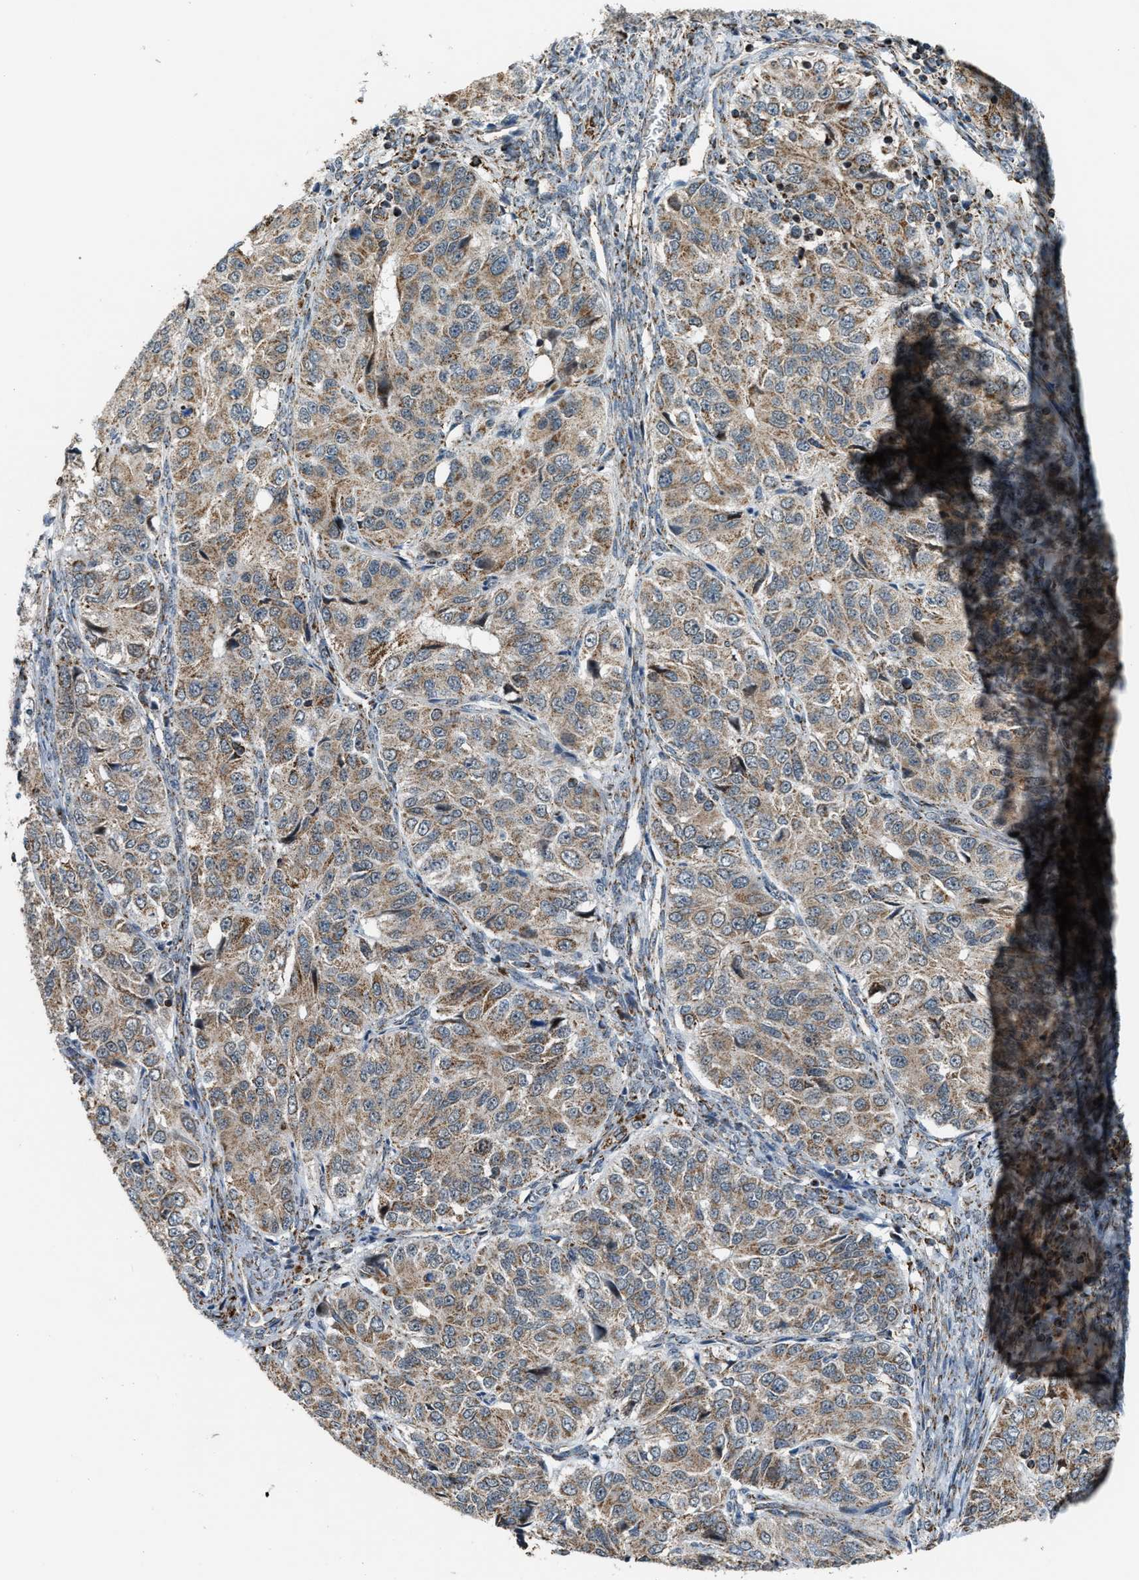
{"staining": {"intensity": "weak", "quantity": ">75%", "location": "cytoplasmic/membranous"}, "tissue": "ovarian cancer", "cell_type": "Tumor cells", "image_type": "cancer", "snomed": [{"axis": "morphology", "description": "Carcinoma, endometroid"}, {"axis": "topography", "description": "Ovary"}], "caption": "DAB immunohistochemical staining of ovarian cancer (endometroid carcinoma) exhibits weak cytoplasmic/membranous protein expression in approximately >75% of tumor cells.", "gene": "CHN2", "patient": {"sex": "female", "age": 51}}